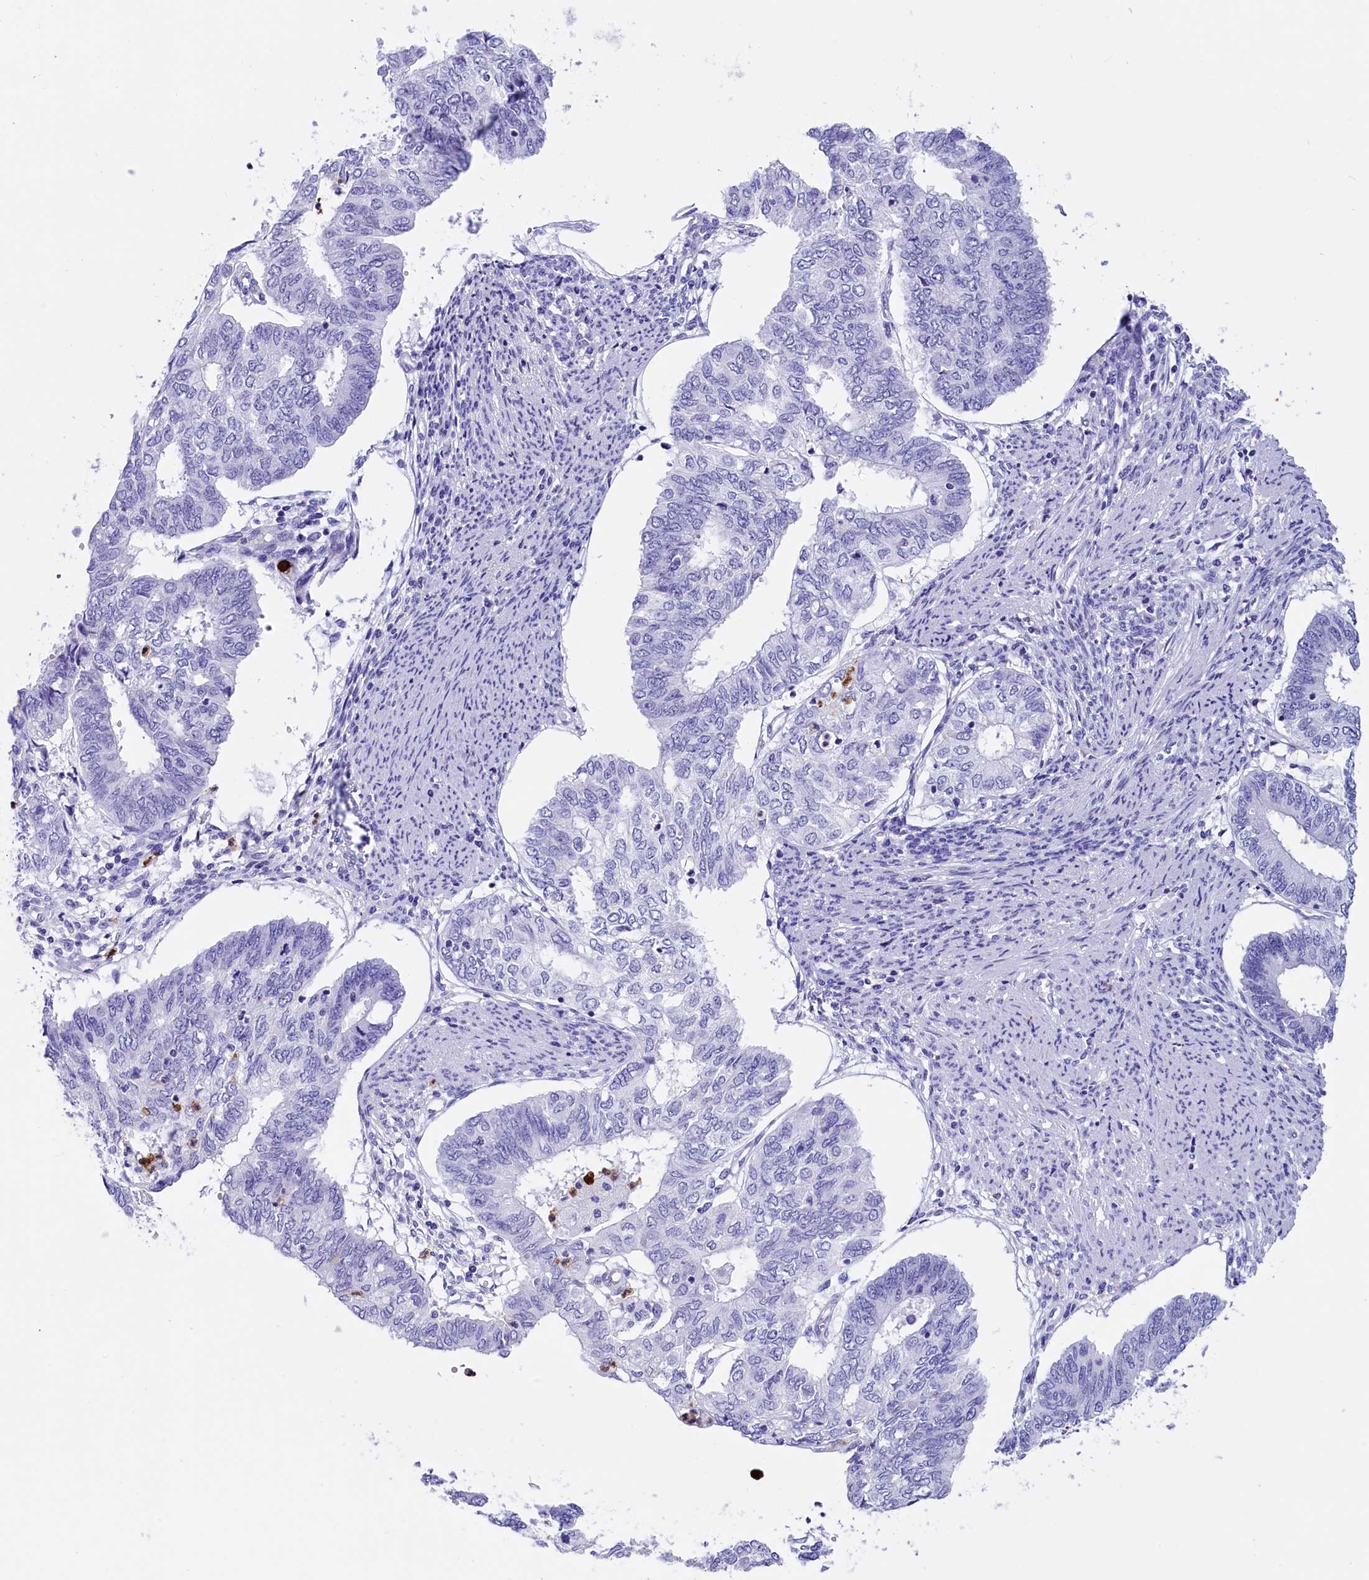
{"staining": {"intensity": "negative", "quantity": "none", "location": "none"}, "tissue": "endometrial cancer", "cell_type": "Tumor cells", "image_type": "cancer", "snomed": [{"axis": "morphology", "description": "Adenocarcinoma, NOS"}, {"axis": "topography", "description": "Endometrium"}], "caption": "A high-resolution photomicrograph shows IHC staining of endometrial cancer, which exhibits no significant expression in tumor cells. (DAB (3,3'-diaminobenzidine) IHC with hematoxylin counter stain).", "gene": "CLC", "patient": {"sex": "female", "age": 68}}